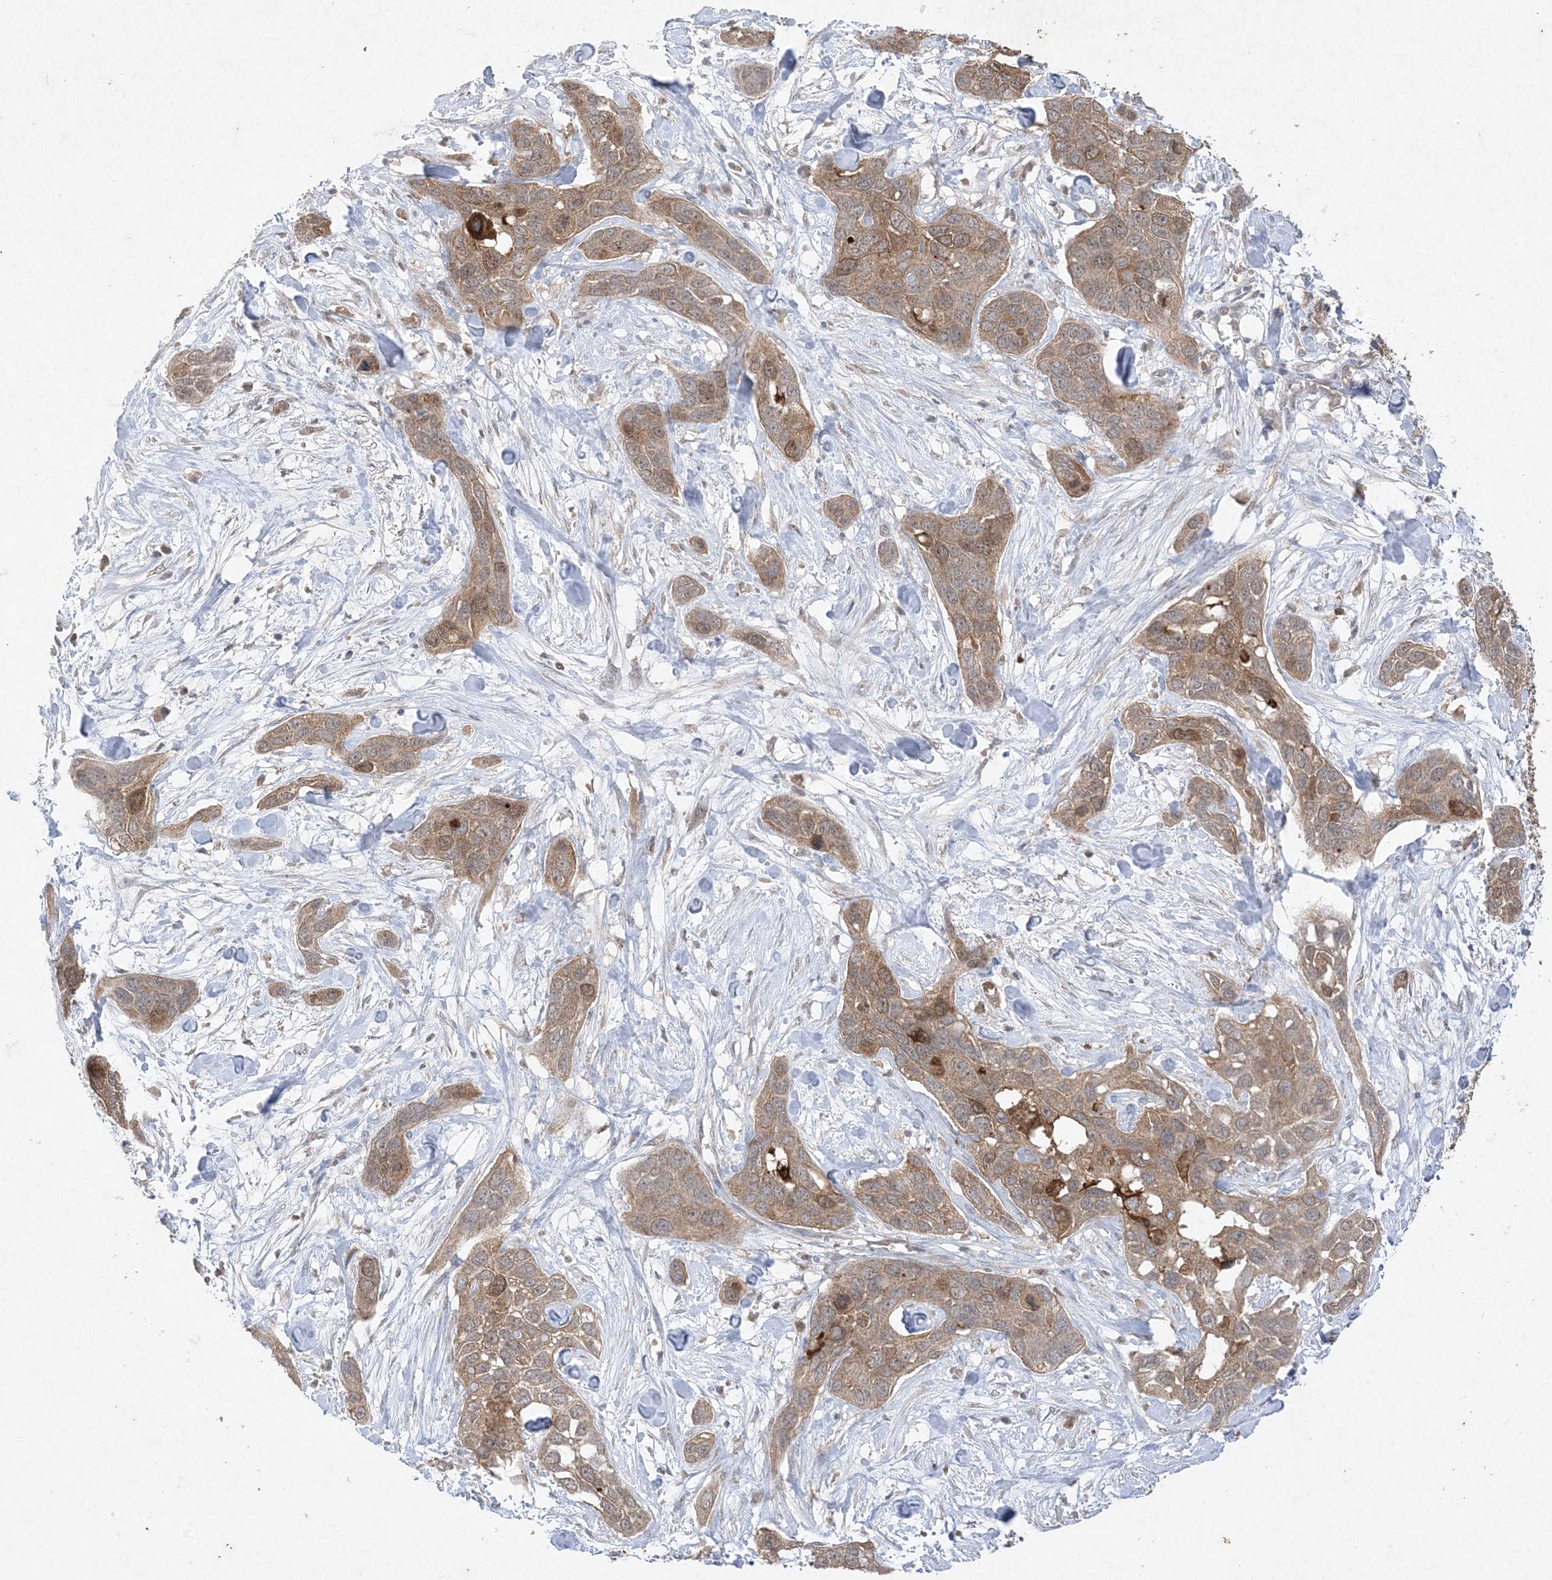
{"staining": {"intensity": "moderate", "quantity": ">75%", "location": "cytoplasmic/membranous"}, "tissue": "pancreatic cancer", "cell_type": "Tumor cells", "image_type": "cancer", "snomed": [{"axis": "morphology", "description": "Adenocarcinoma, NOS"}, {"axis": "topography", "description": "Pancreas"}], "caption": "This image shows adenocarcinoma (pancreatic) stained with immunohistochemistry (IHC) to label a protein in brown. The cytoplasmic/membranous of tumor cells show moderate positivity for the protein. Nuclei are counter-stained blue.", "gene": "UBE2C", "patient": {"sex": "female", "age": 60}}